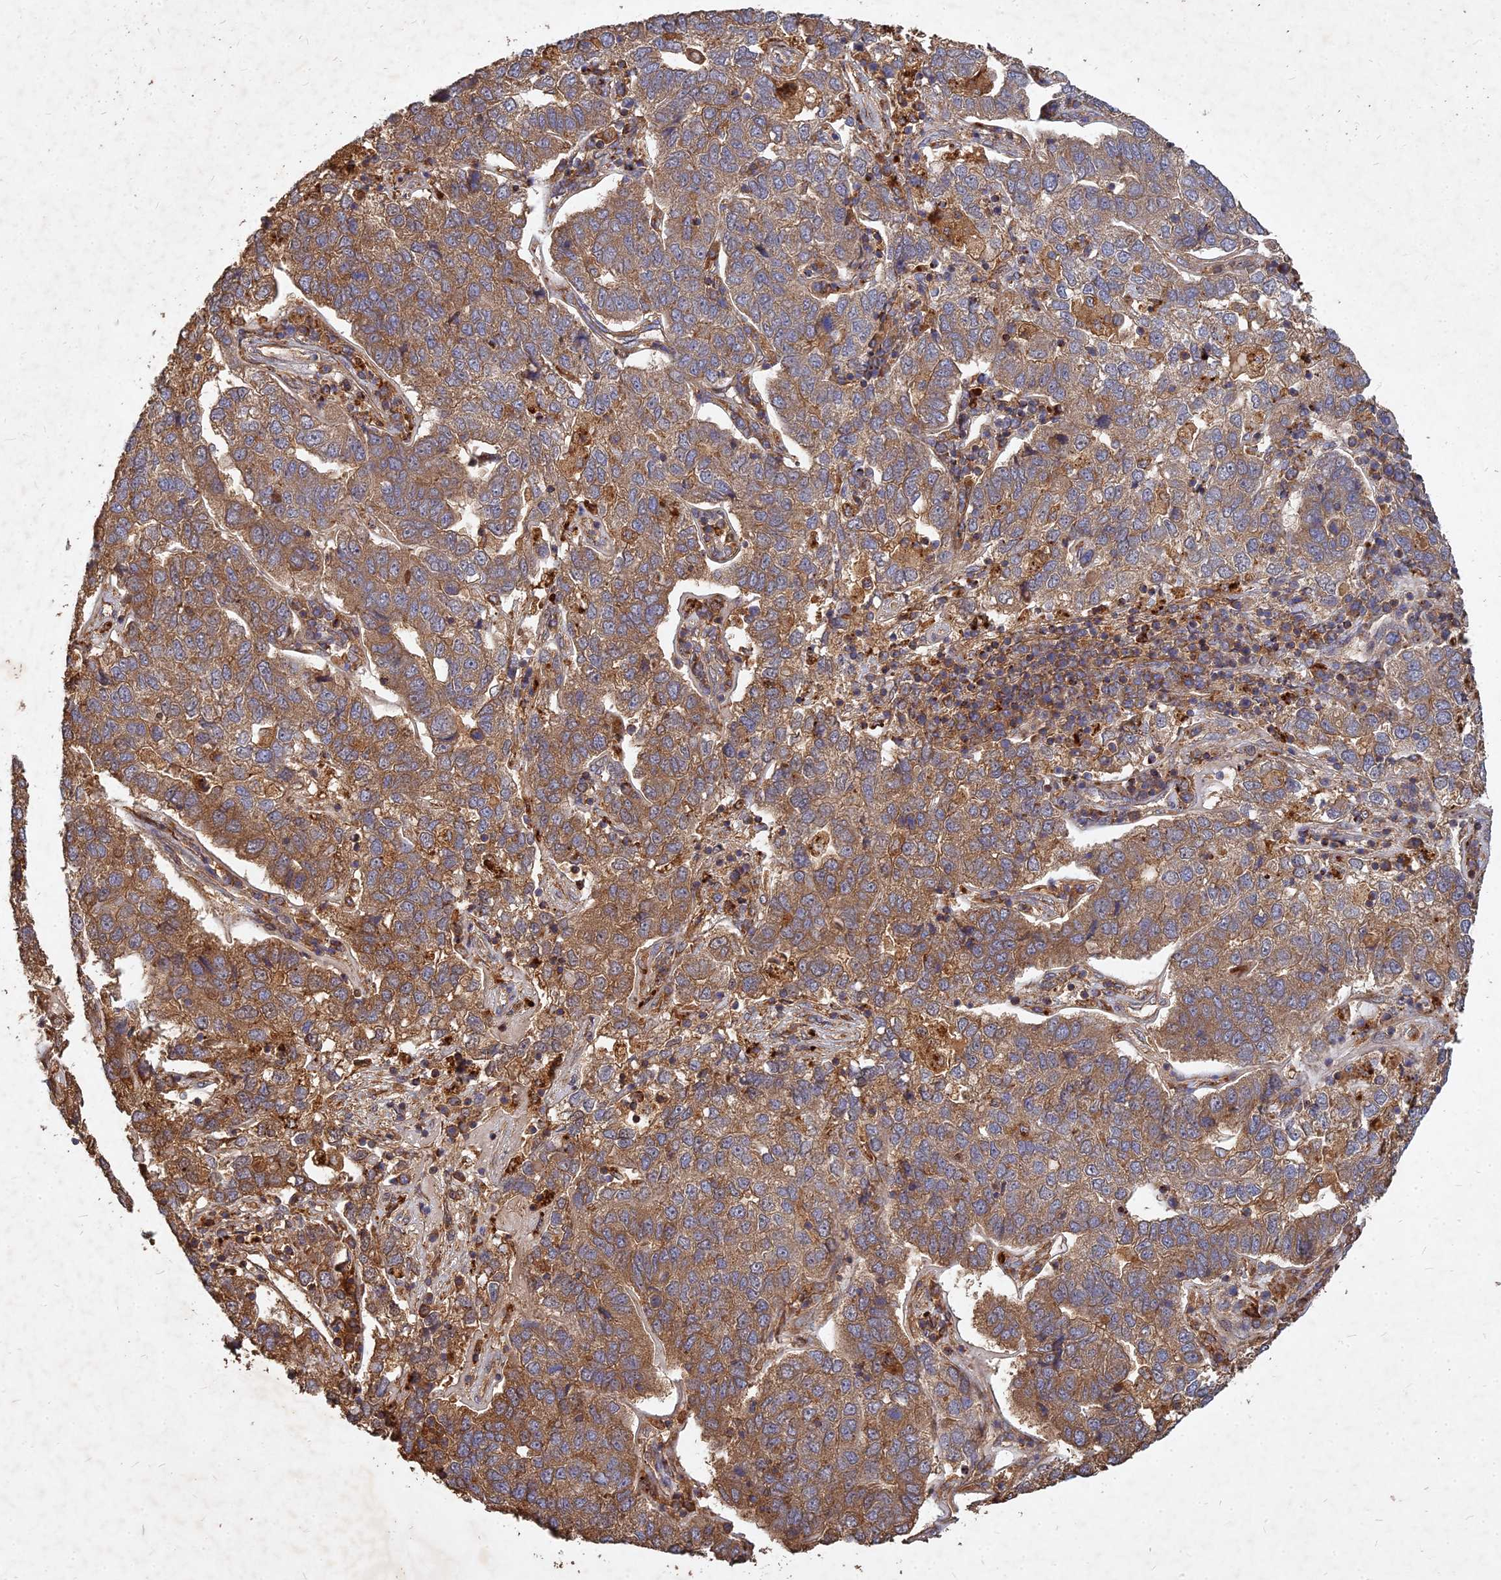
{"staining": {"intensity": "moderate", "quantity": ">75%", "location": "cytoplasmic/membranous"}, "tissue": "pancreatic cancer", "cell_type": "Tumor cells", "image_type": "cancer", "snomed": [{"axis": "morphology", "description": "Adenocarcinoma, NOS"}, {"axis": "topography", "description": "Pancreas"}], "caption": "Protein expression analysis of pancreatic cancer (adenocarcinoma) demonstrates moderate cytoplasmic/membranous expression in approximately >75% of tumor cells.", "gene": "UBE2W", "patient": {"sex": "female", "age": 61}}